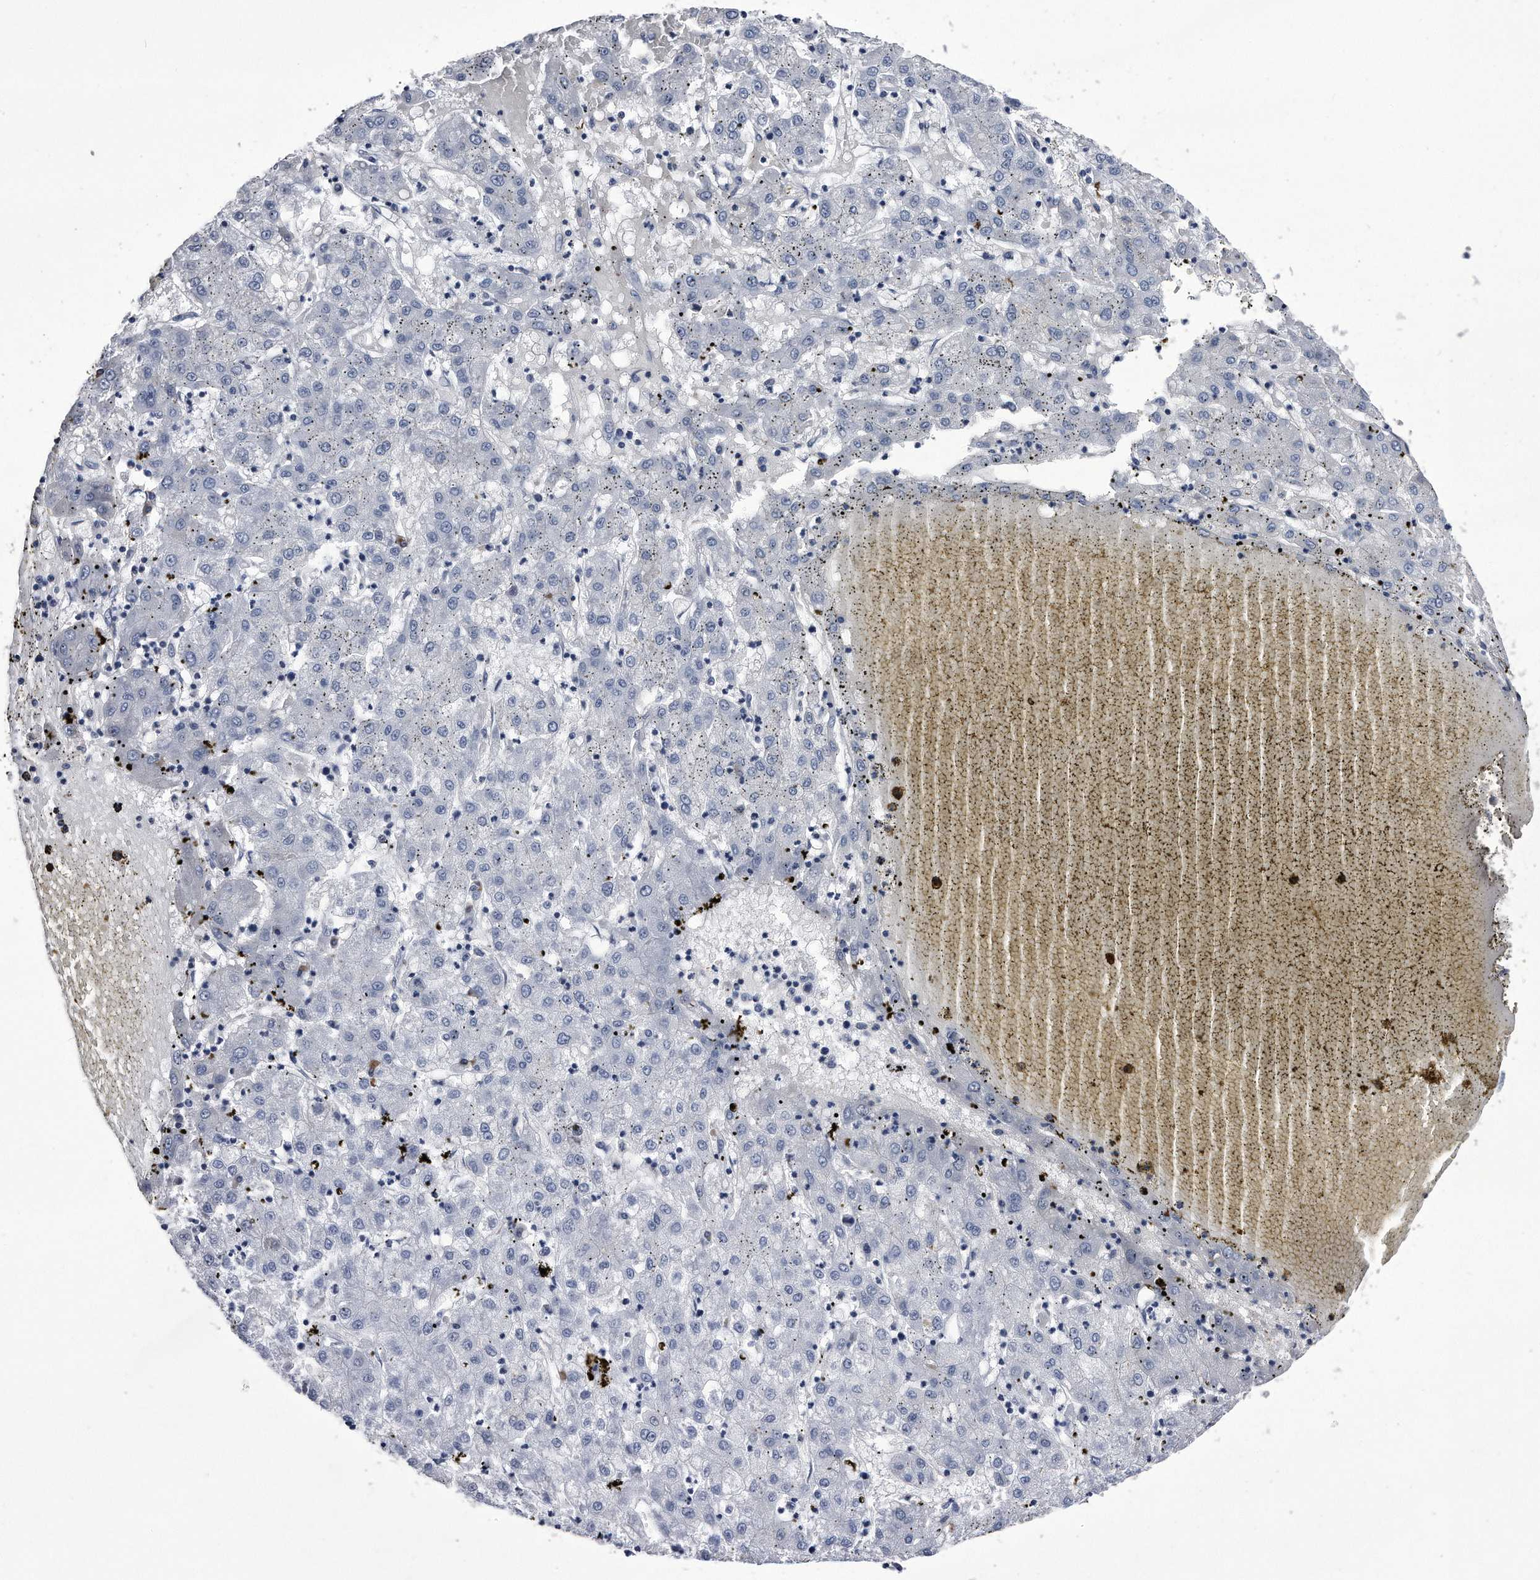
{"staining": {"intensity": "negative", "quantity": "none", "location": "none"}, "tissue": "liver cancer", "cell_type": "Tumor cells", "image_type": "cancer", "snomed": [{"axis": "morphology", "description": "Carcinoma, Hepatocellular, NOS"}, {"axis": "topography", "description": "Liver"}], "caption": "IHC histopathology image of neoplastic tissue: hepatocellular carcinoma (liver) stained with DAB displays no significant protein staining in tumor cells.", "gene": "KCTD8", "patient": {"sex": "male", "age": 72}}